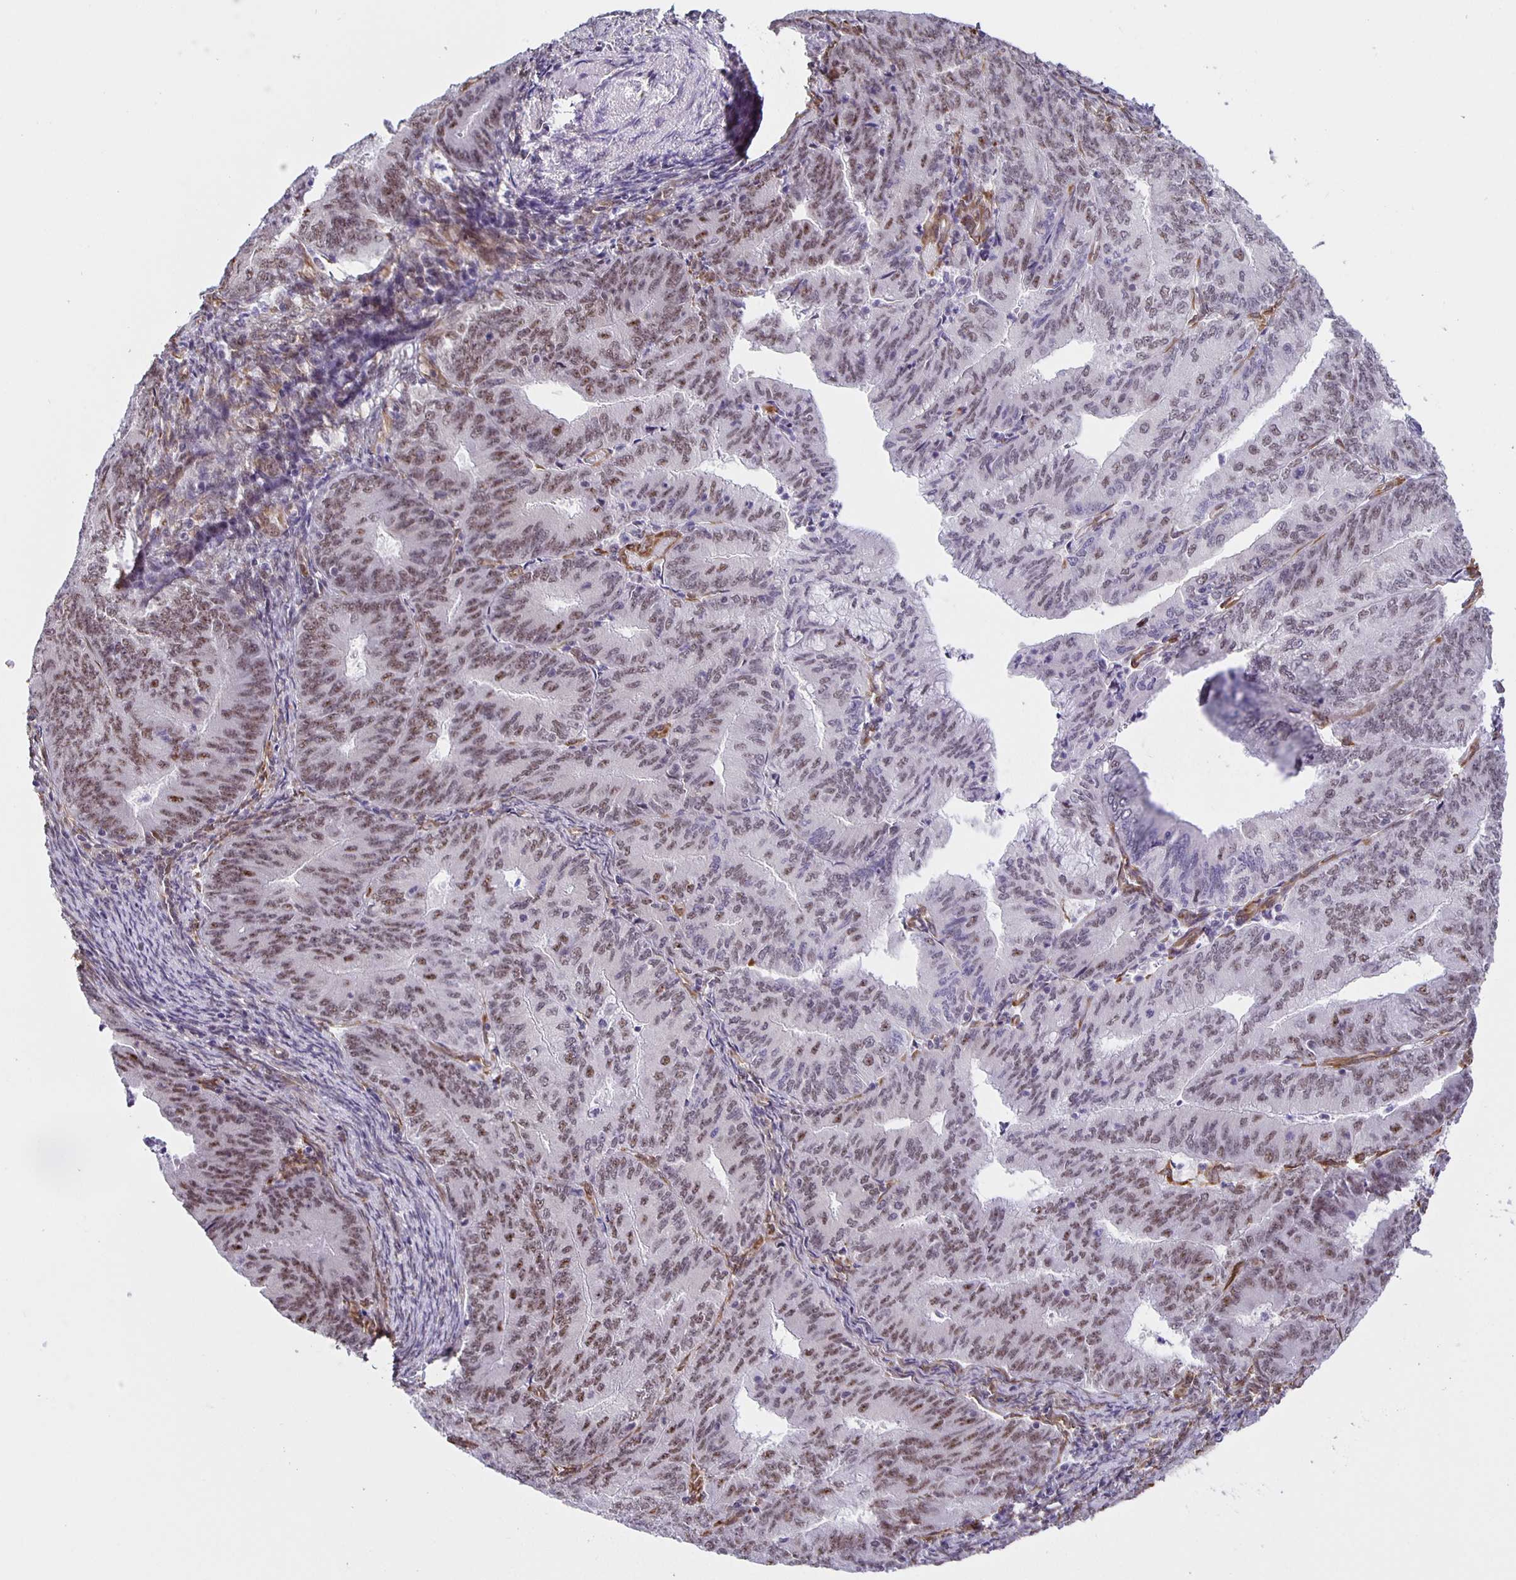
{"staining": {"intensity": "moderate", "quantity": "25%-75%", "location": "nuclear"}, "tissue": "endometrial cancer", "cell_type": "Tumor cells", "image_type": "cancer", "snomed": [{"axis": "morphology", "description": "Adenocarcinoma, NOS"}, {"axis": "topography", "description": "Endometrium"}], "caption": "The image displays staining of endometrial cancer (adenocarcinoma), revealing moderate nuclear protein staining (brown color) within tumor cells.", "gene": "ZRANB2", "patient": {"sex": "female", "age": 57}}